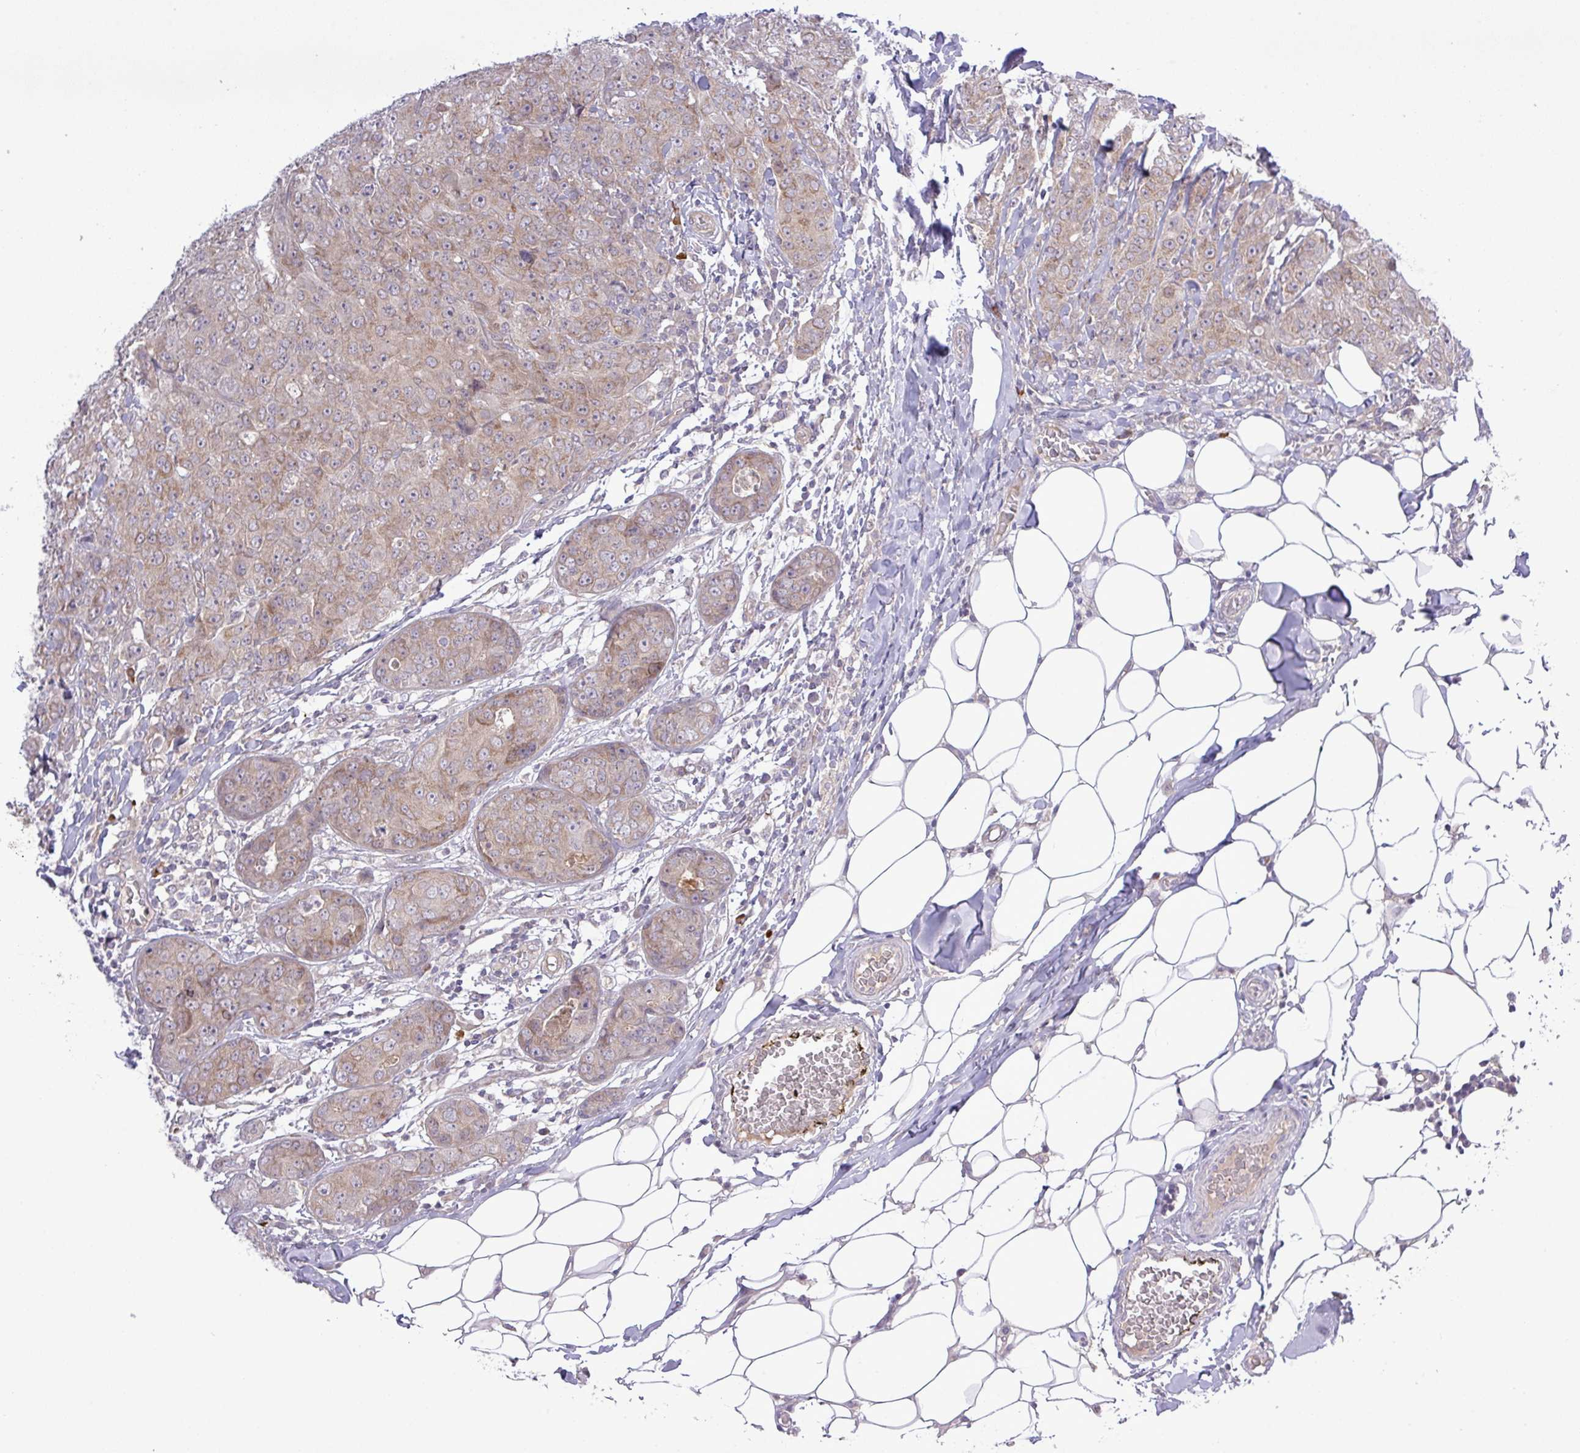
{"staining": {"intensity": "weak", "quantity": "25%-75%", "location": "cytoplasmic/membranous"}, "tissue": "breast cancer", "cell_type": "Tumor cells", "image_type": "cancer", "snomed": [{"axis": "morphology", "description": "Duct carcinoma"}, {"axis": "topography", "description": "Breast"}], "caption": "This is a micrograph of IHC staining of breast cancer, which shows weak positivity in the cytoplasmic/membranous of tumor cells.", "gene": "FAM222B", "patient": {"sex": "female", "age": 43}}